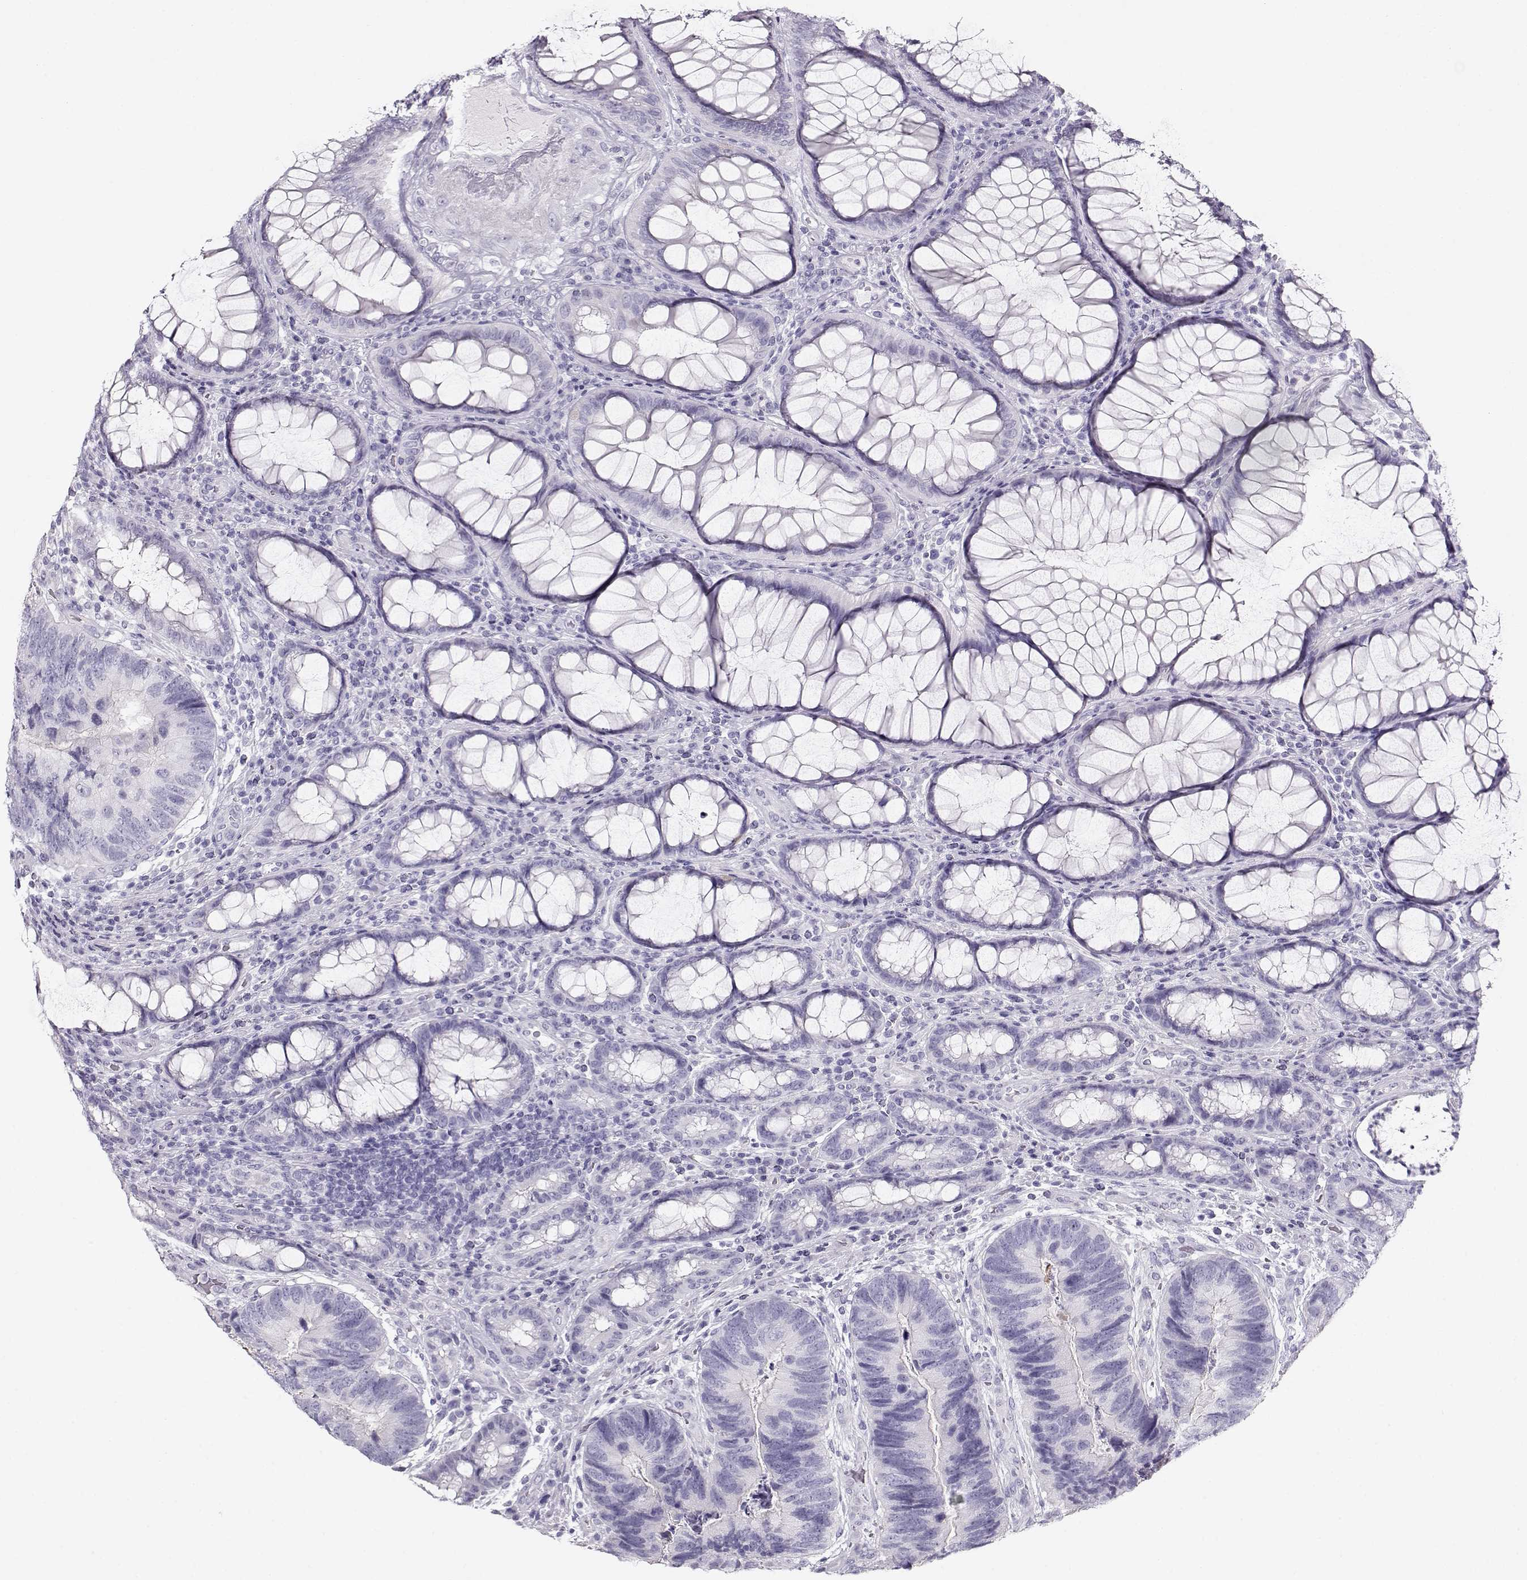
{"staining": {"intensity": "negative", "quantity": "none", "location": "none"}, "tissue": "colorectal cancer", "cell_type": "Tumor cells", "image_type": "cancer", "snomed": [{"axis": "morphology", "description": "Adenocarcinoma, NOS"}, {"axis": "topography", "description": "Colon"}], "caption": "Tumor cells show no significant protein expression in colorectal adenocarcinoma.", "gene": "ACTN2", "patient": {"sex": "female", "age": 67}}